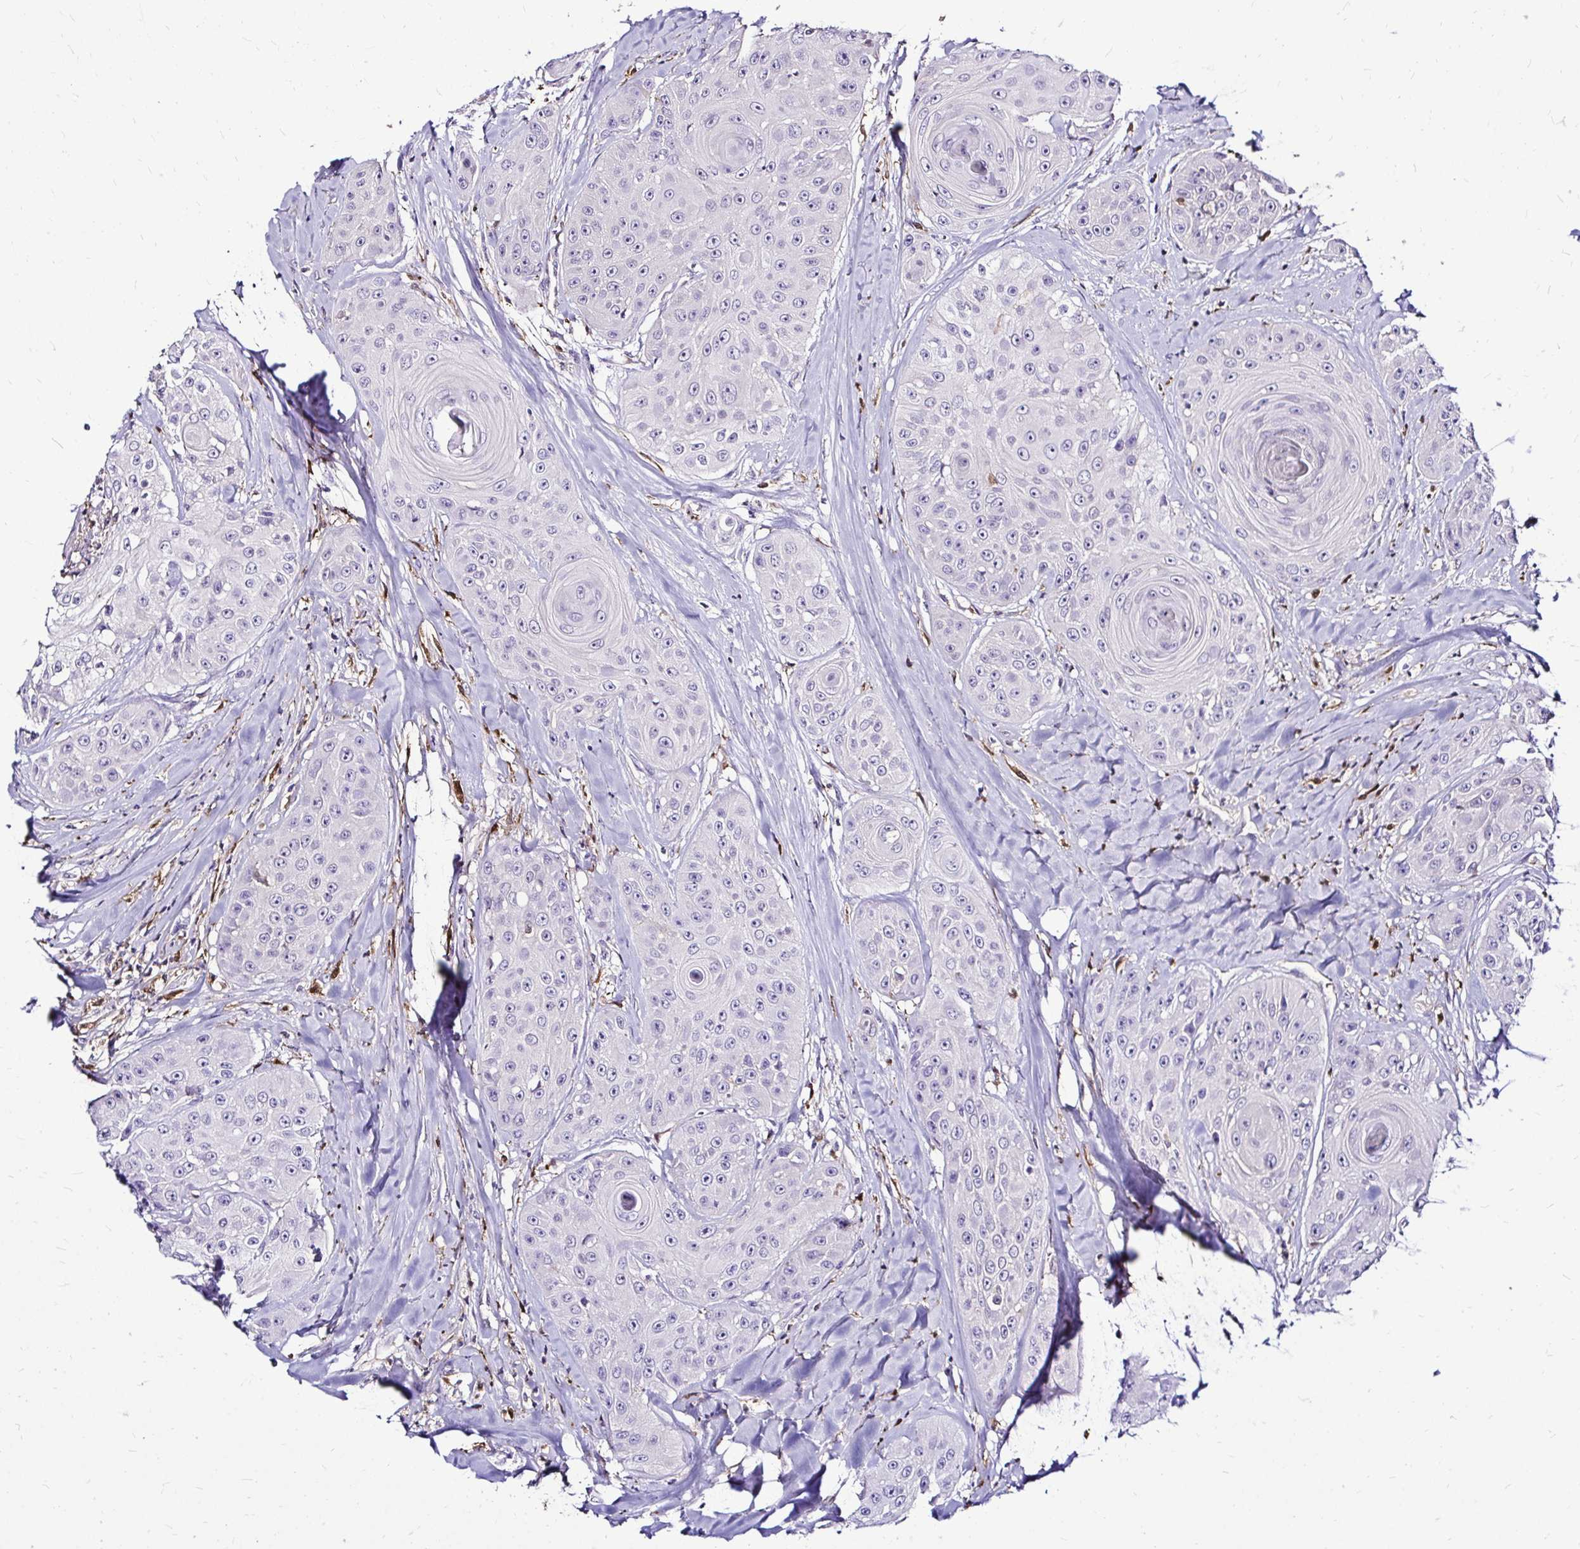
{"staining": {"intensity": "negative", "quantity": "none", "location": "none"}, "tissue": "head and neck cancer", "cell_type": "Tumor cells", "image_type": "cancer", "snomed": [{"axis": "morphology", "description": "Squamous cell carcinoma, NOS"}, {"axis": "topography", "description": "Head-Neck"}], "caption": "Tumor cells are negative for protein expression in human head and neck cancer.", "gene": "IDH1", "patient": {"sex": "male", "age": 83}}